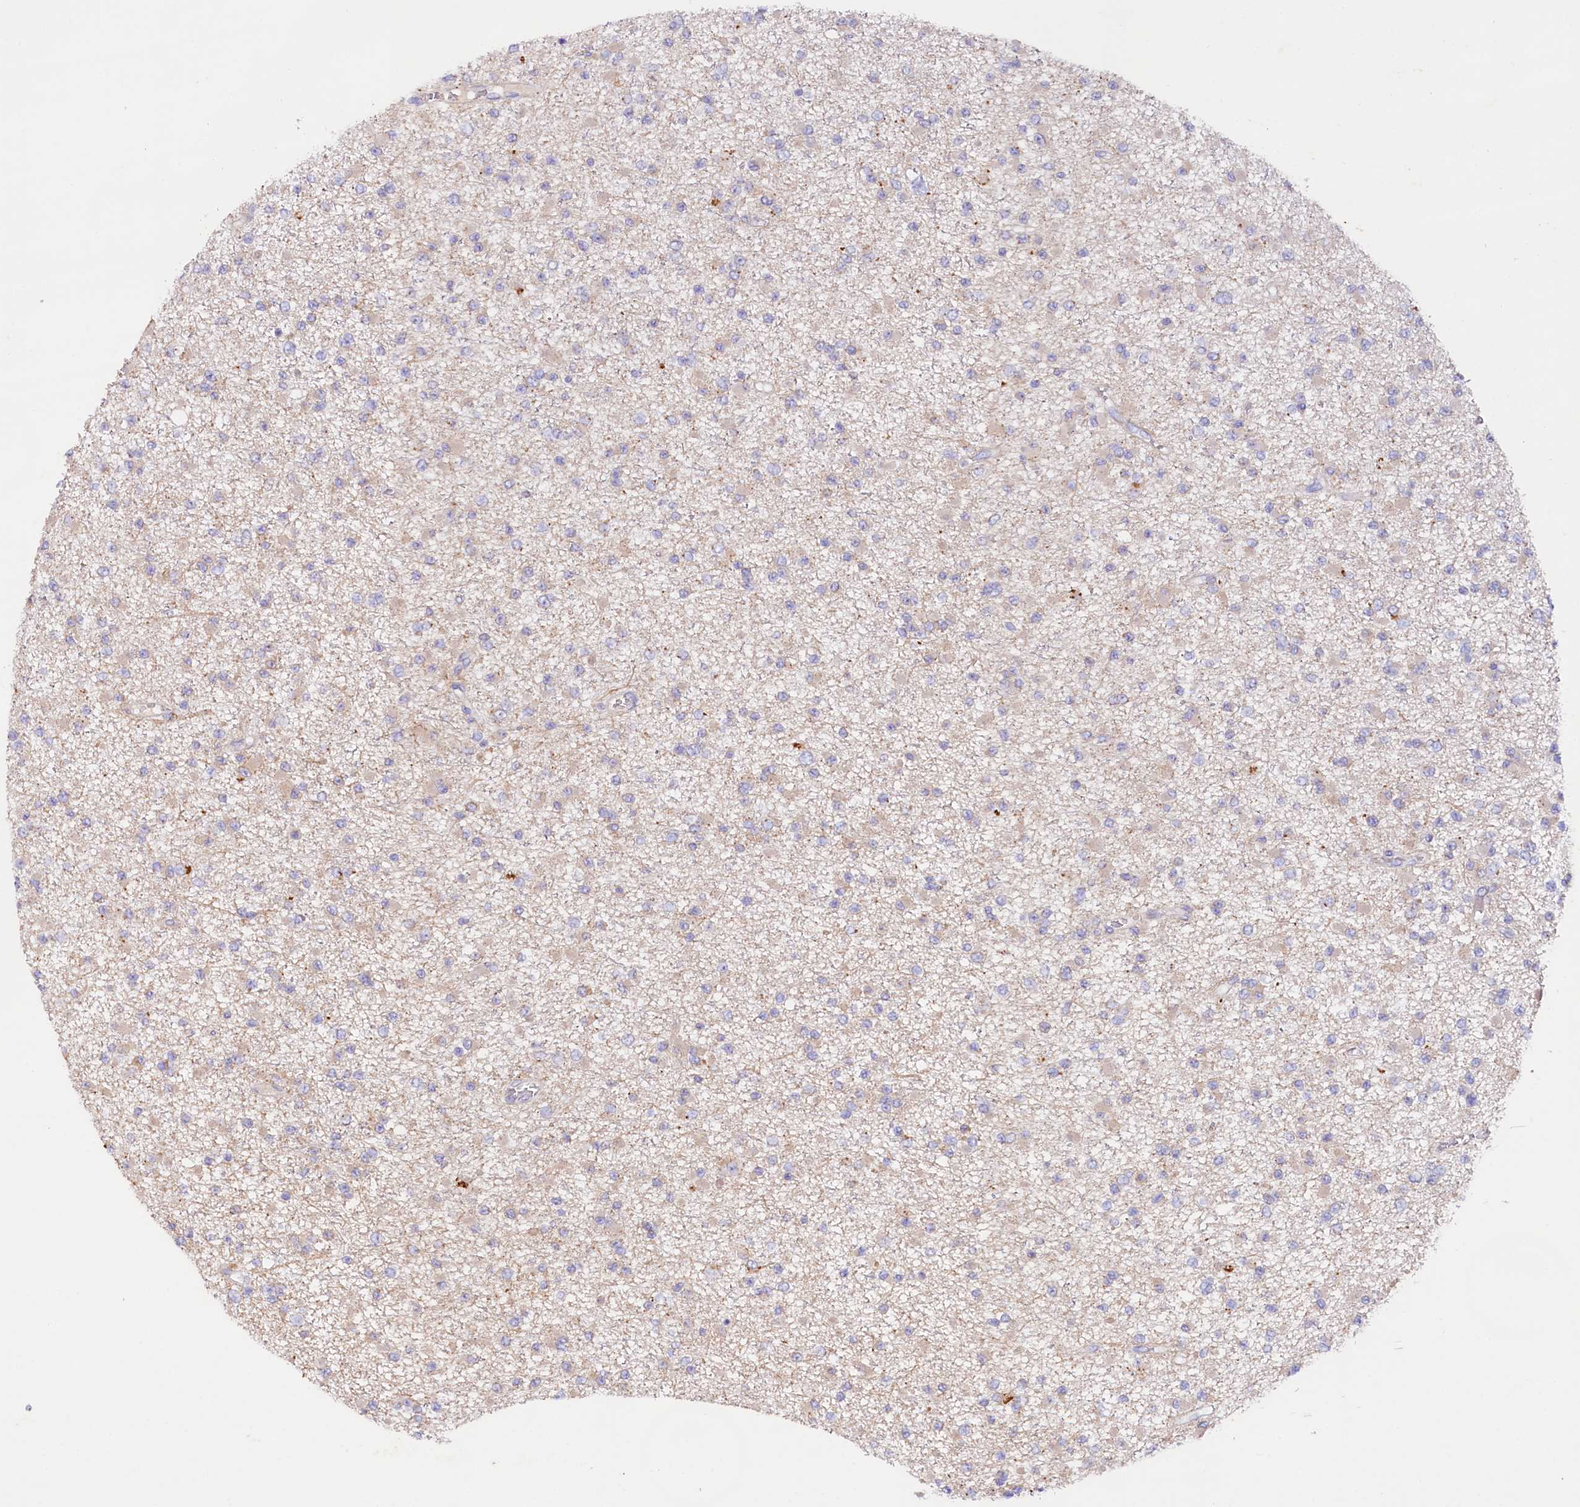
{"staining": {"intensity": "negative", "quantity": "none", "location": "none"}, "tissue": "glioma", "cell_type": "Tumor cells", "image_type": "cancer", "snomed": [{"axis": "morphology", "description": "Glioma, malignant, Low grade"}, {"axis": "topography", "description": "Brain"}], "caption": "Tumor cells show no significant protein positivity in glioma. Nuclei are stained in blue.", "gene": "SACM1L", "patient": {"sex": "female", "age": 22}}